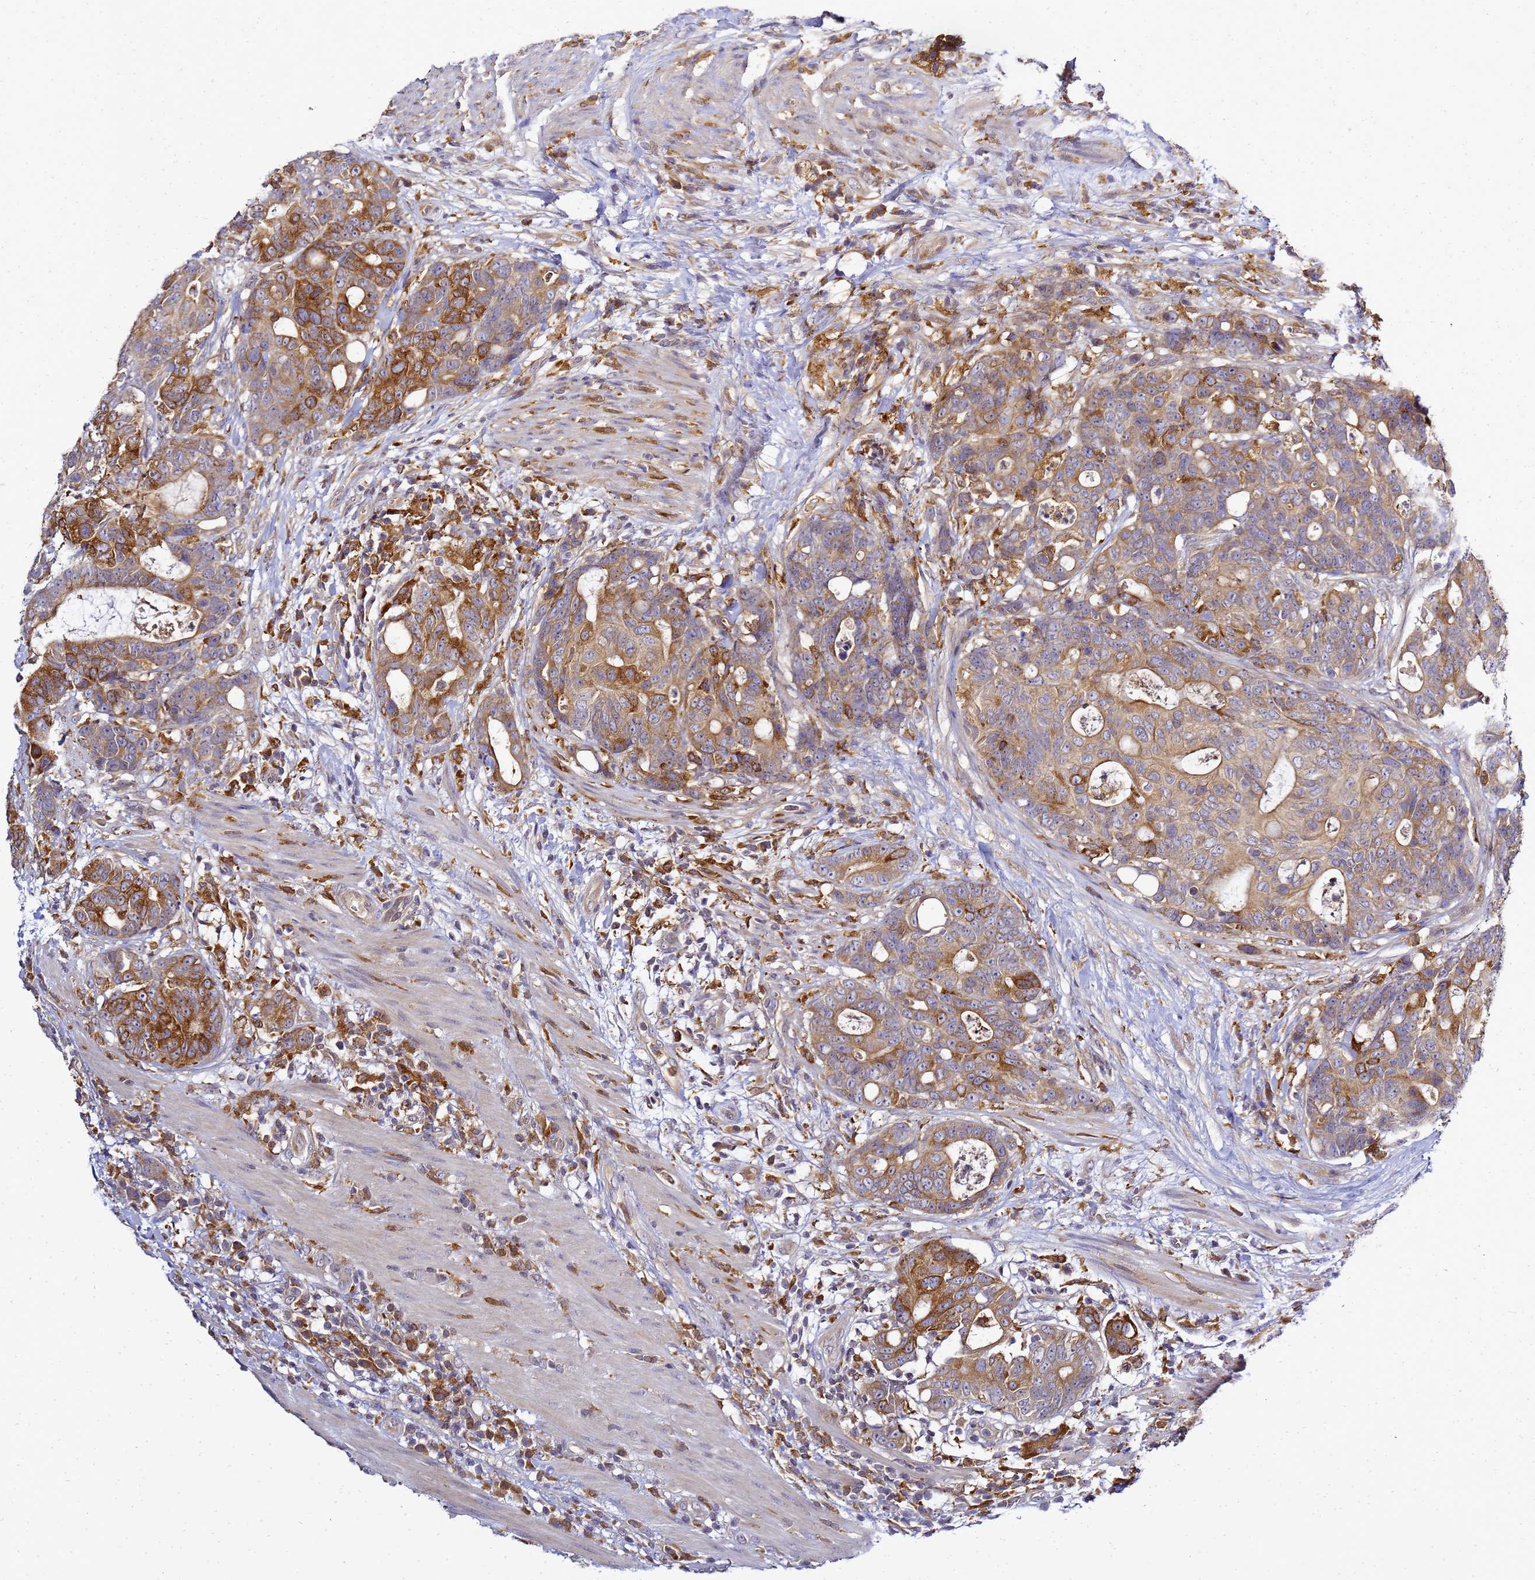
{"staining": {"intensity": "moderate", "quantity": ">75%", "location": "cytoplasmic/membranous"}, "tissue": "colorectal cancer", "cell_type": "Tumor cells", "image_type": "cancer", "snomed": [{"axis": "morphology", "description": "Adenocarcinoma, NOS"}, {"axis": "topography", "description": "Colon"}], "caption": "Adenocarcinoma (colorectal) tissue reveals moderate cytoplasmic/membranous positivity in about >75% of tumor cells, visualized by immunohistochemistry.", "gene": "ADPGK", "patient": {"sex": "female", "age": 82}}